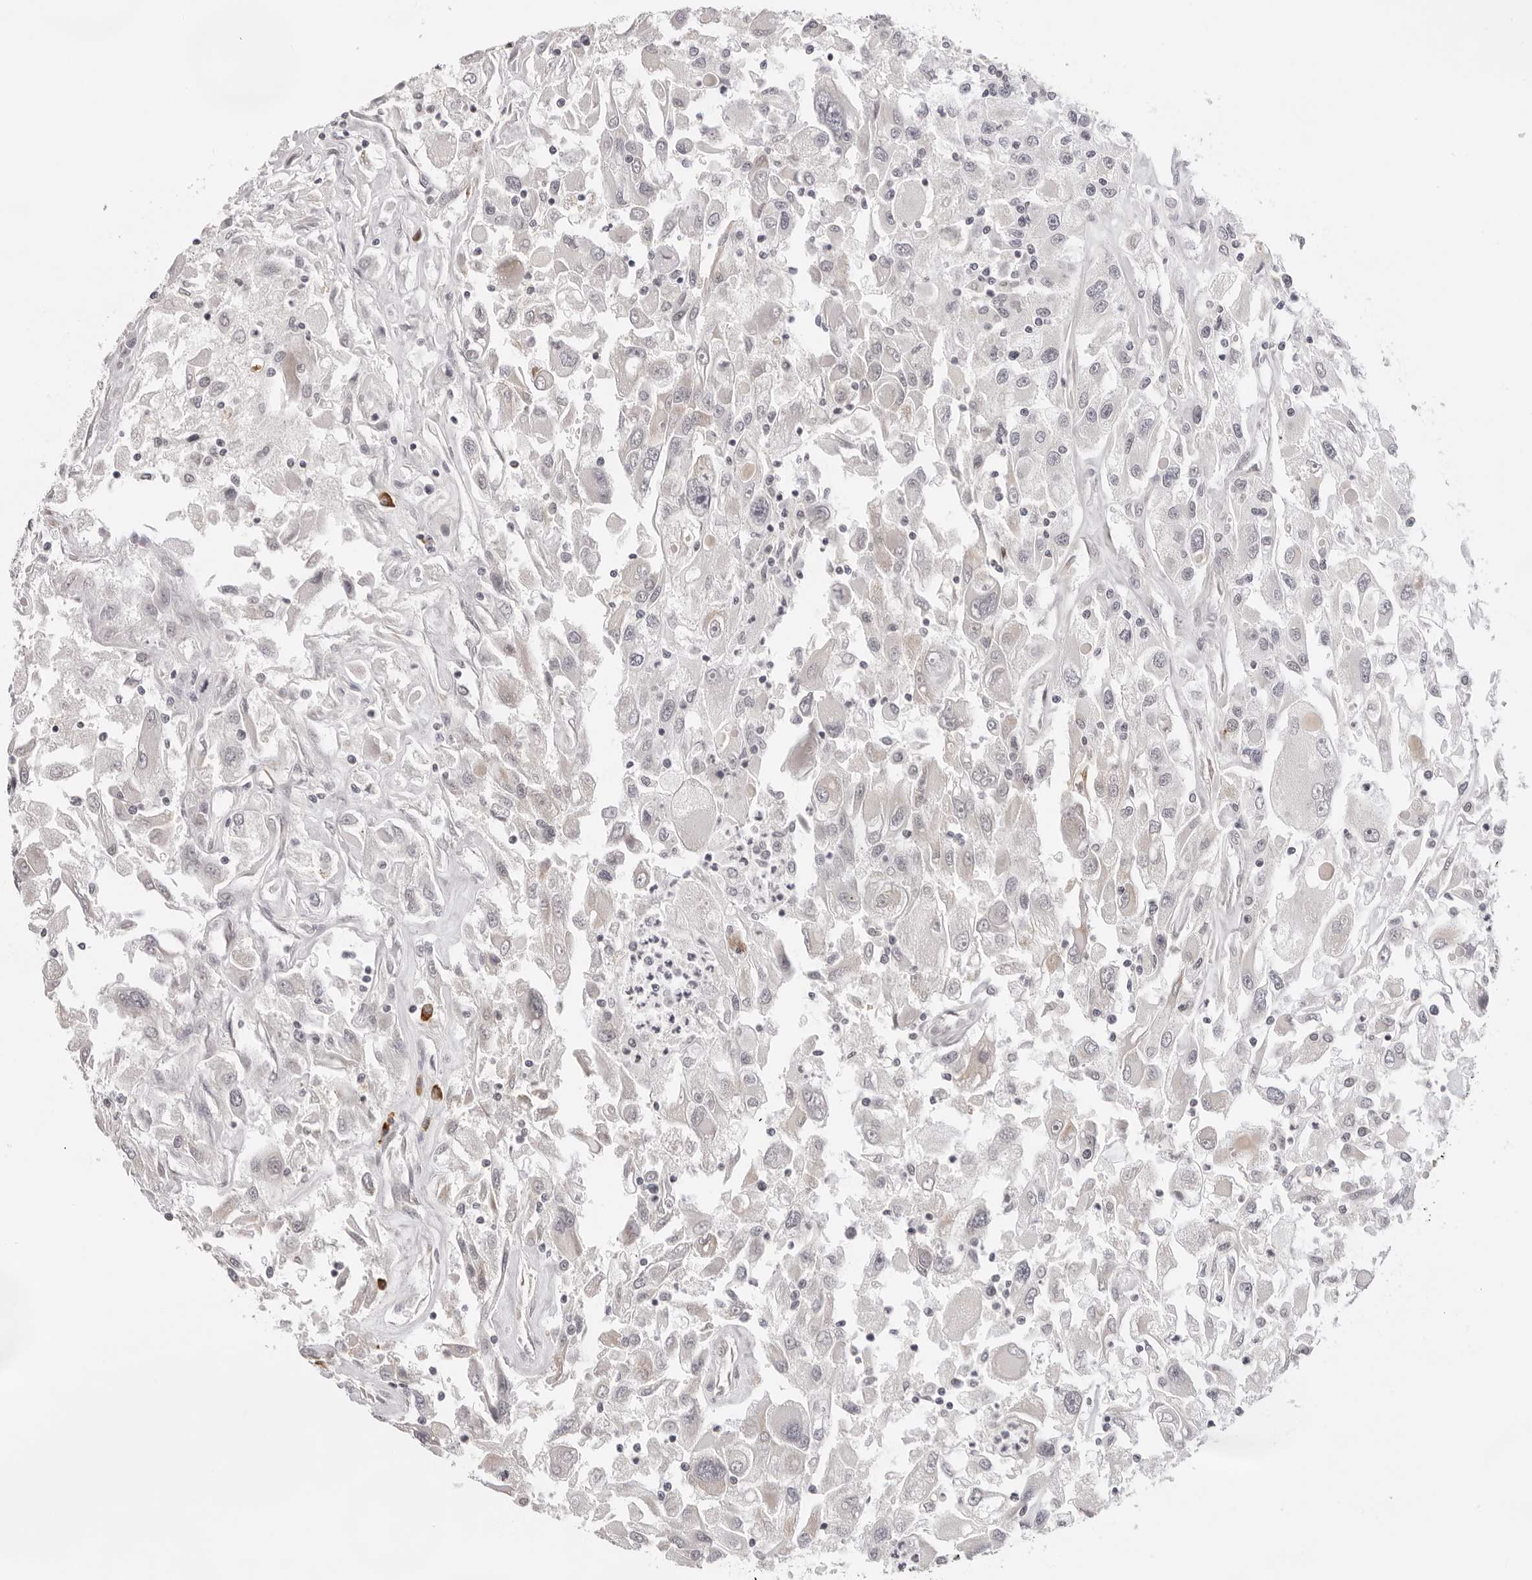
{"staining": {"intensity": "negative", "quantity": "none", "location": "none"}, "tissue": "renal cancer", "cell_type": "Tumor cells", "image_type": "cancer", "snomed": [{"axis": "morphology", "description": "Adenocarcinoma, NOS"}, {"axis": "topography", "description": "Kidney"}], "caption": "High magnification brightfield microscopy of renal cancer stained with DAB (brown) and counterstained with hematoxylin (blue): tumor cells show no significant staining.", "gene": "IL17RA", "patient": {"sex": "female", "age": 52}}